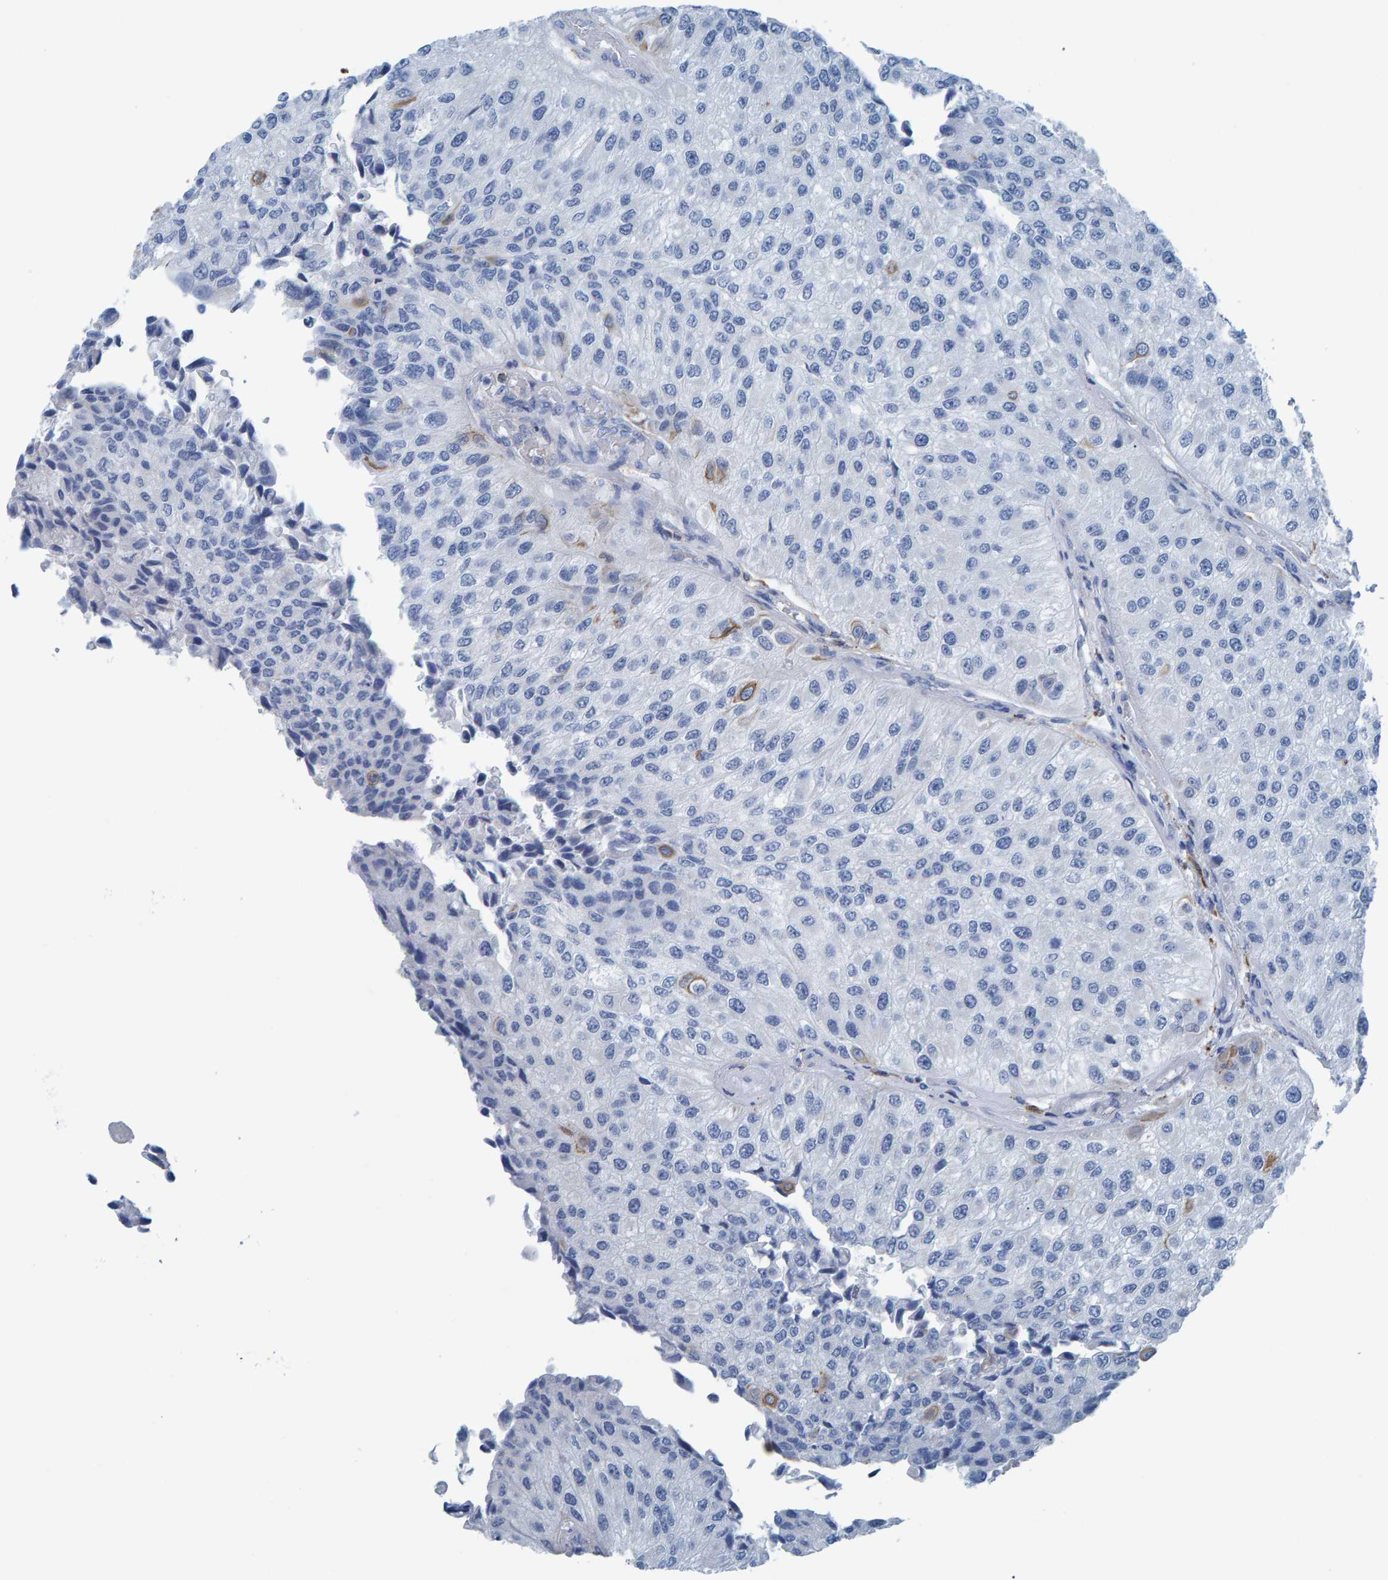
{"staining": {"intensity": "negative", "quantity": "none", "location": "none"}, "tissue": "urothelial cancer", "cell_type": "Tumor cells", "image_type": "cancer", "snomed": [{"axis": "morphology", "description": "Urothelial carcinoma, High grade"}, {"axis": "topography", "description": "Kidney"}, {"axis": "topography", "description": "Urinary bladder"}], "caption": "High magnification brightfield microscopy of high-grade urothelial carcinoma stained with DAB (brown) and counterstained with hematoxylin (blue): tumor cells show no significant expression. (Stains: DAB immunohistochemistry (IHC) with hematoxylin counter stain, Microscopy: brightfield microscopy at high magnification).", "gene": "IDO1", "patient": {"sex": "male", "age": 77}}